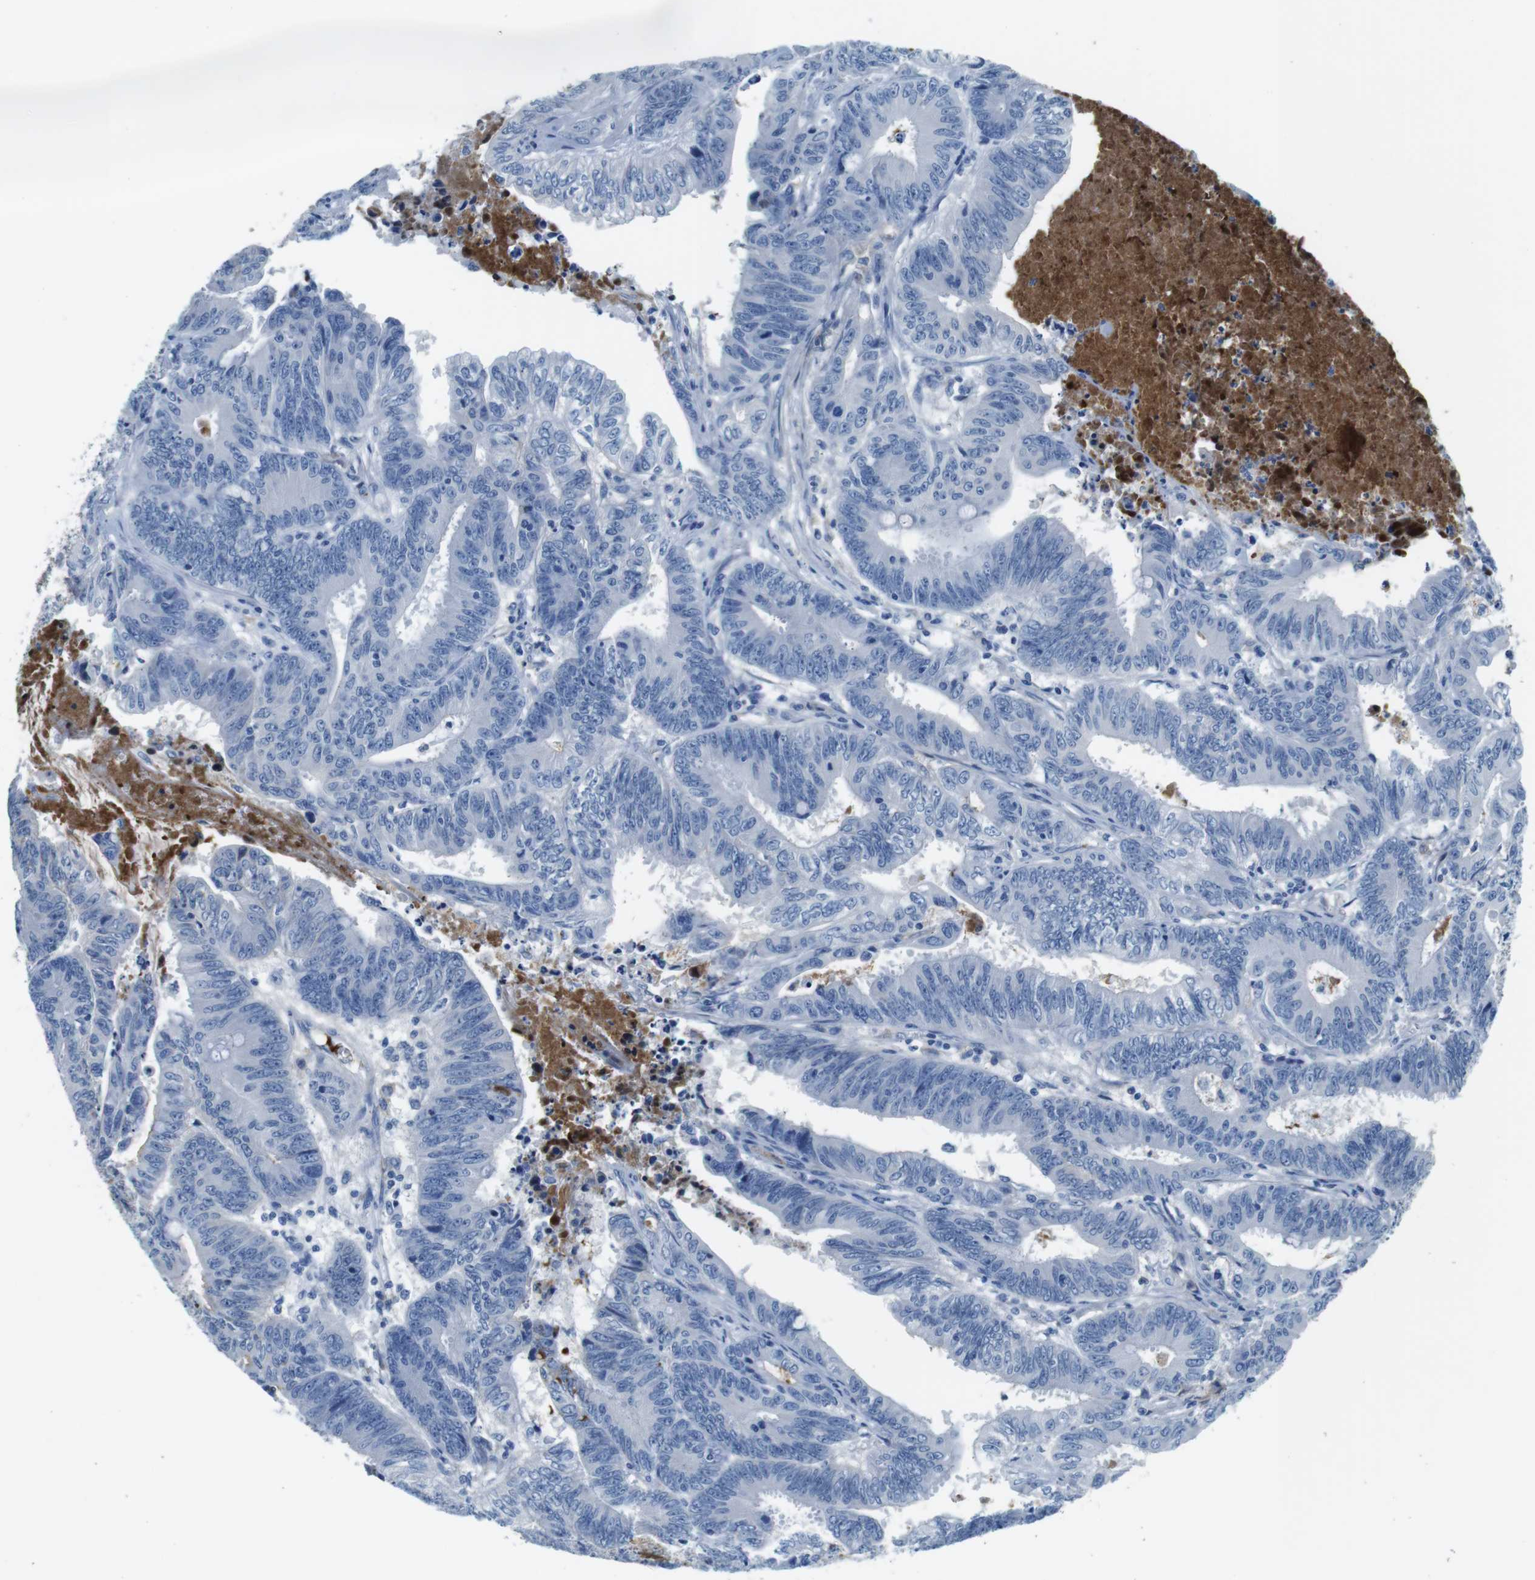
{"staining": {"intensity": "negative", "quantity": "none", "location": "none"}, "tissue": "colorectal cancer", "cell_type": "Tumor cells", "image_type": "cancer", "snomed": [{"axis": "morphology", "description": "Adenocarcinoma, NOS"}, {"axis": "topography", "description": "Colon"}], "caption": "Tumor cells show no significant protein staining in adenocarcinoma (colorectal).", "gene": "IGKC", "patient": {"sex": "male", "age": 45}}